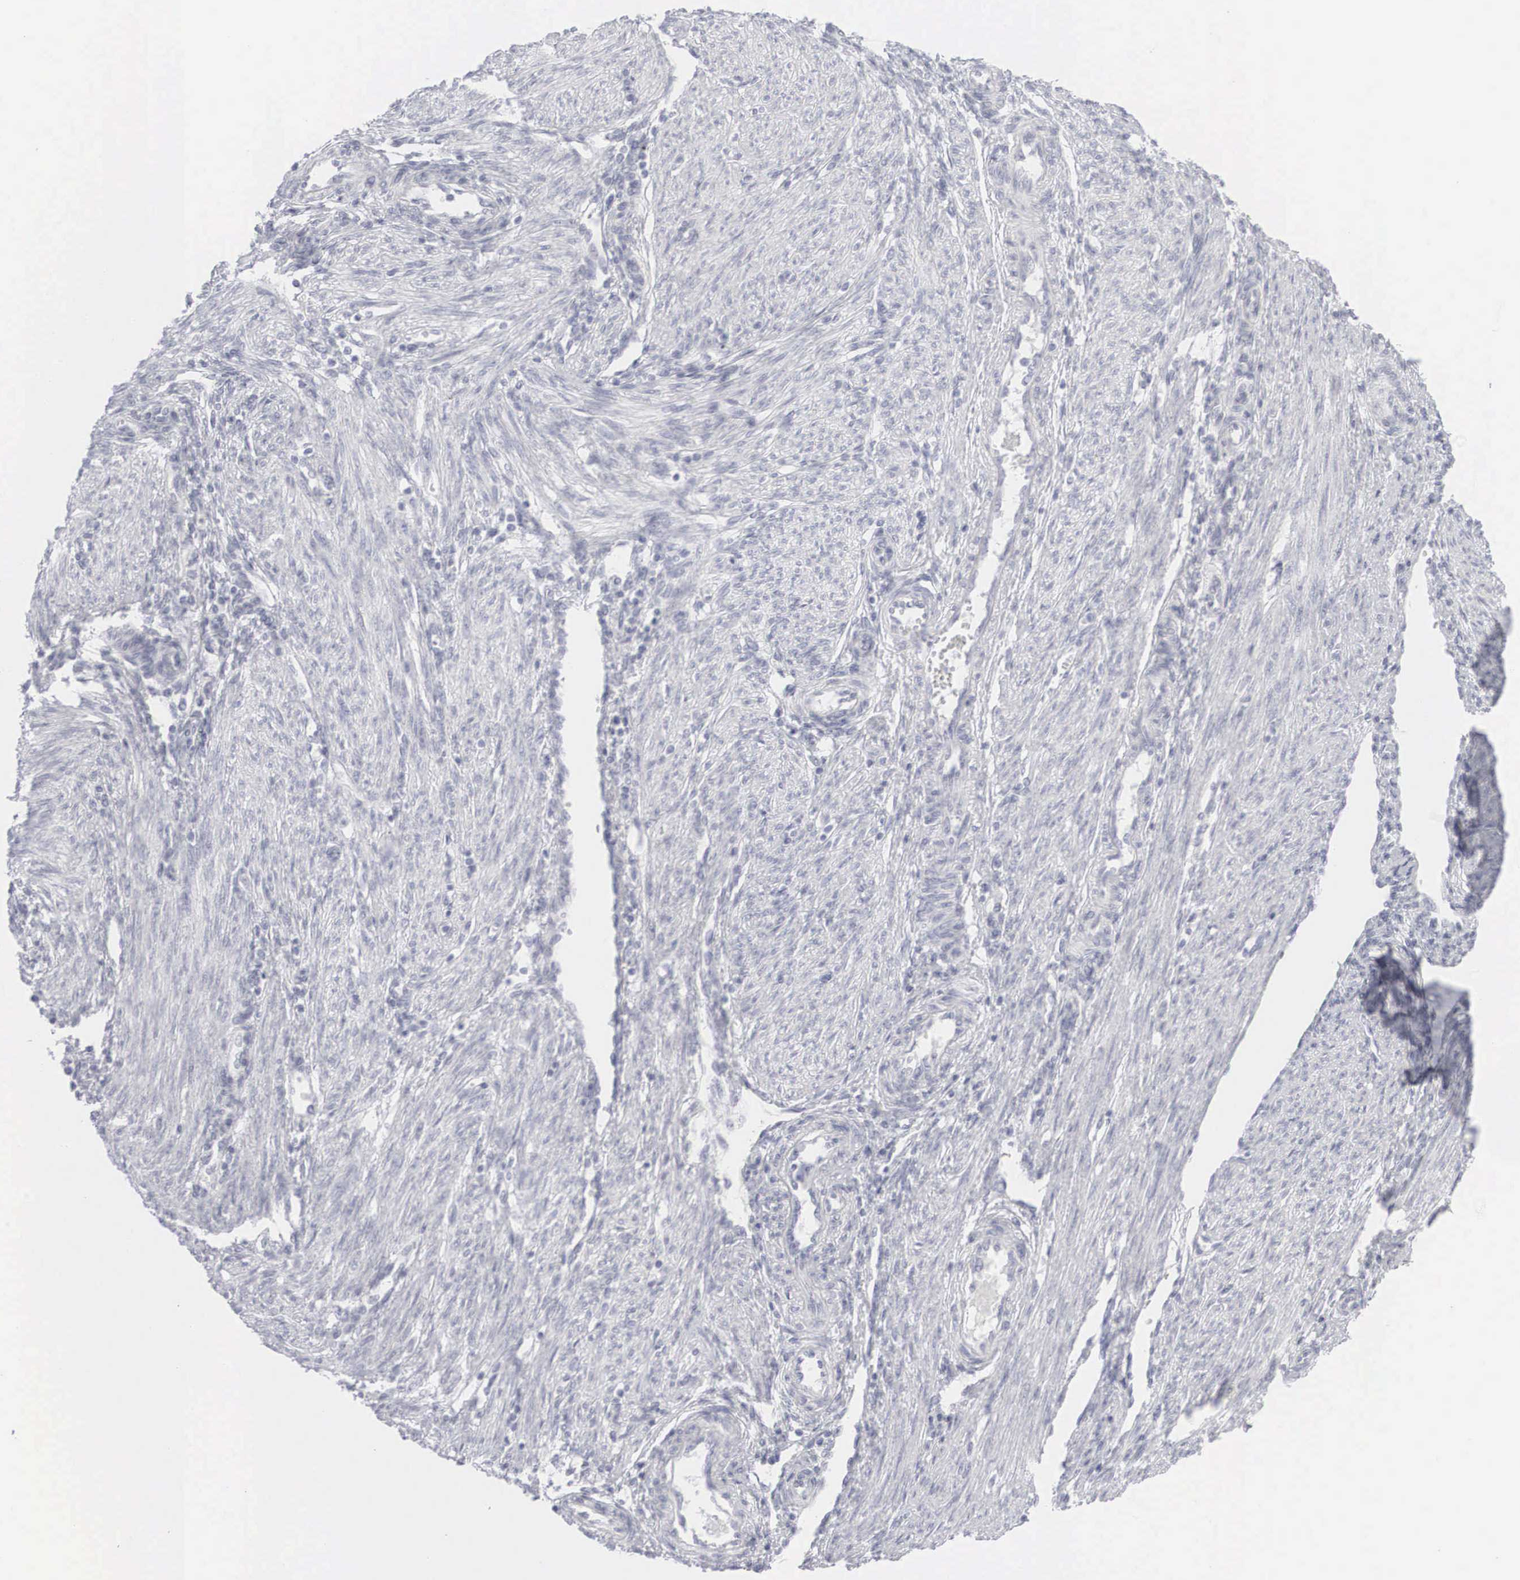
{"staining": {"intensity": "negative", "quantity": "none", "location": "none"}, "tissue": "endometrial cancer", "cell_type": "Tumor cells", "image_type": "cancer", "snomed": [{"axis": "morphology", "description": "Adenocarcinoma, NOS"}, {"axis": "topography", "description": "Endometrium"}], "caption": "Endometrial adenocarcinoma was stained to show a protein in brown. There is no significant expression in tumor cells. (Immunohistochemistry, brightfield microscopy, high magnification).", "gene": "KRT14", "patient": {"sex": "female", "age": 51}}